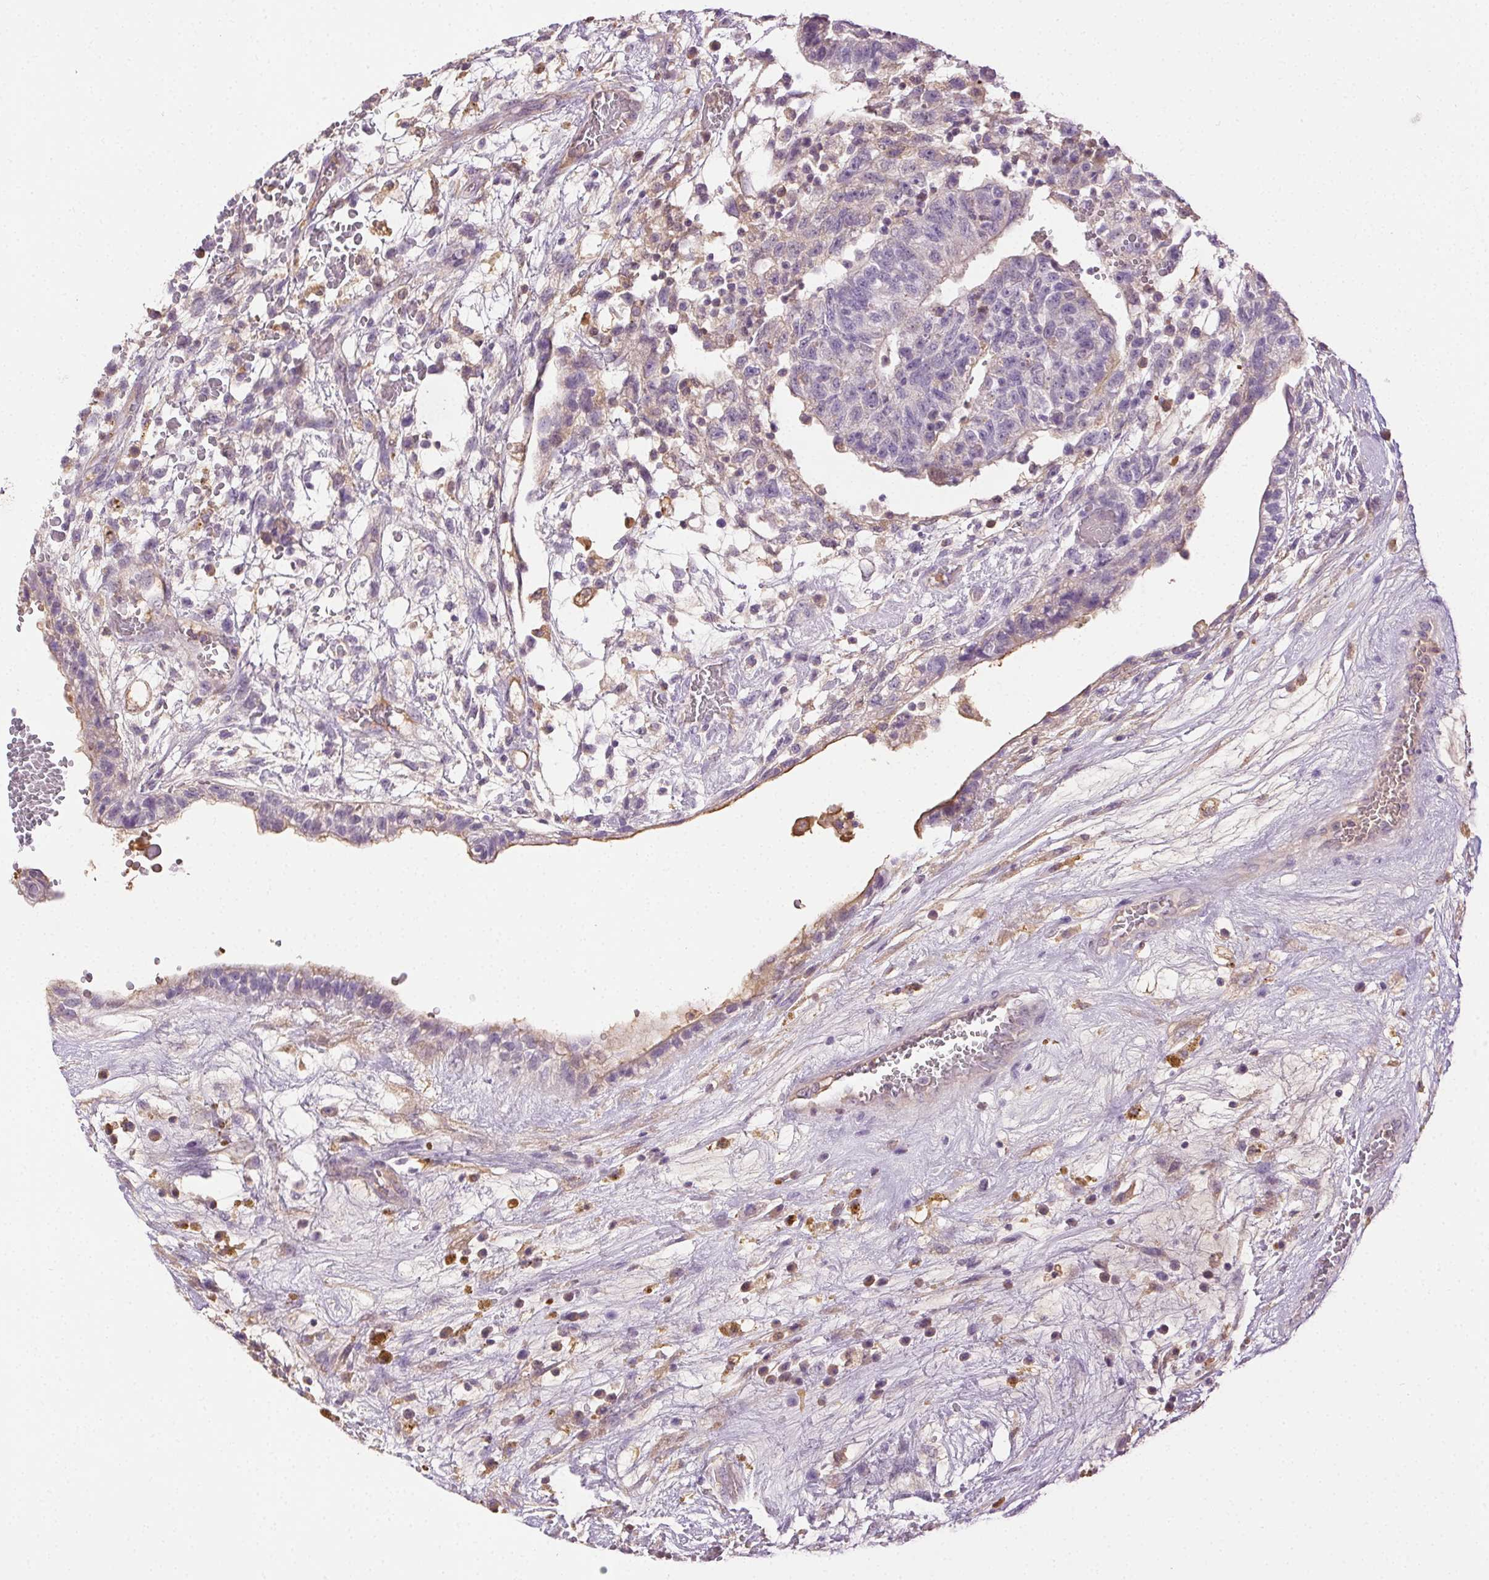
{"staining": {"intensity": "negative", "quantity": "none", "location": "none"}, "tissue": "testis cancer", "cell_type": "Tumor cells", "image_type": "cancer", "snomed": [{"axis": "morphology", "description": "Normal tissue, NOS"}, {"axis": "morphology", "description": "Carcinoma, Embryonal, NOS"}, {"axis": "topography", "description": "Testis"}], "caption": "Immunohistochemical staining of human testis cancer displays no significant staining in tumor cells.", "gene": "BPIFB2", "patient": {"sex": "male", "age": 32}}